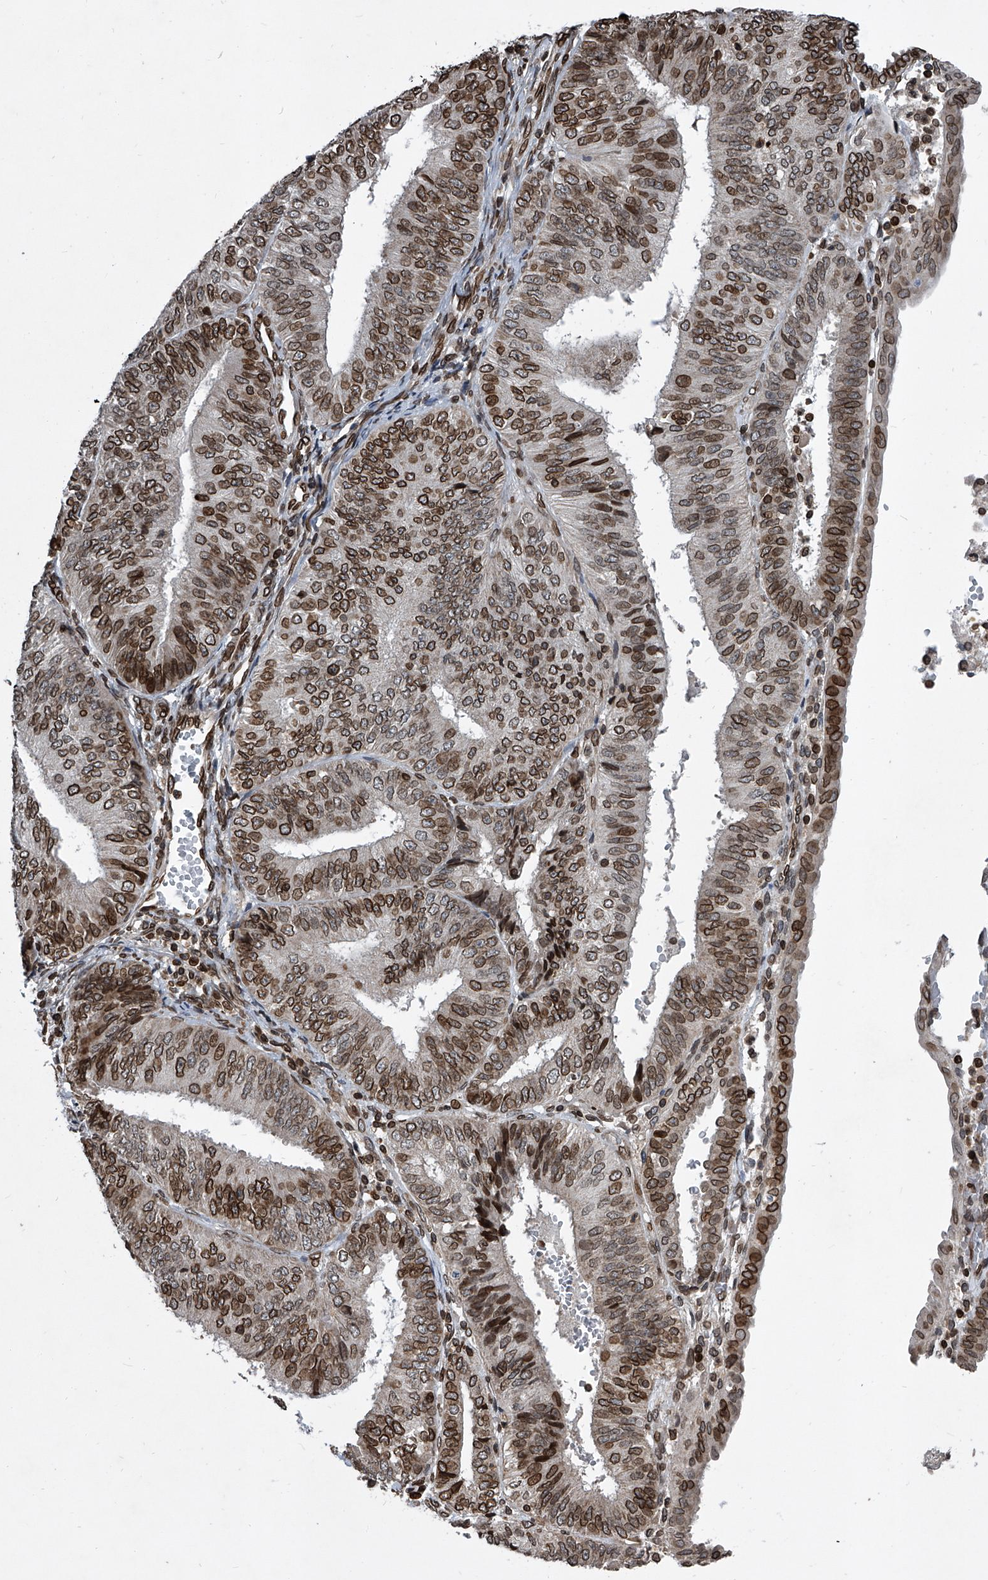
{"staining": {"intensity": "moderate", "quantity": ">75%", "location": "cytoplasmic/membranous,nuclear"}, "tissue": "endometrial cancer", "cell_type": "Tumor cells", "image_type": "cancer", "snomed": [{"axis": "morphology", "description": "Adenocarcinoma, NOS"}, {"axis": "topography", "description": "Endometrium"}], "caption": "A medium amount of moderate cytoplasmic/membranous and nuclear positivity is identified in about >75% of tumor cells in endometrial cancer tissue. The staining is performed using DAB brown chromogen to label protein expression. The nuclei are counter-stained blue using hematoxylin.", "gene": "PHF20", "patient": {"sex": "female", "age": 58}}